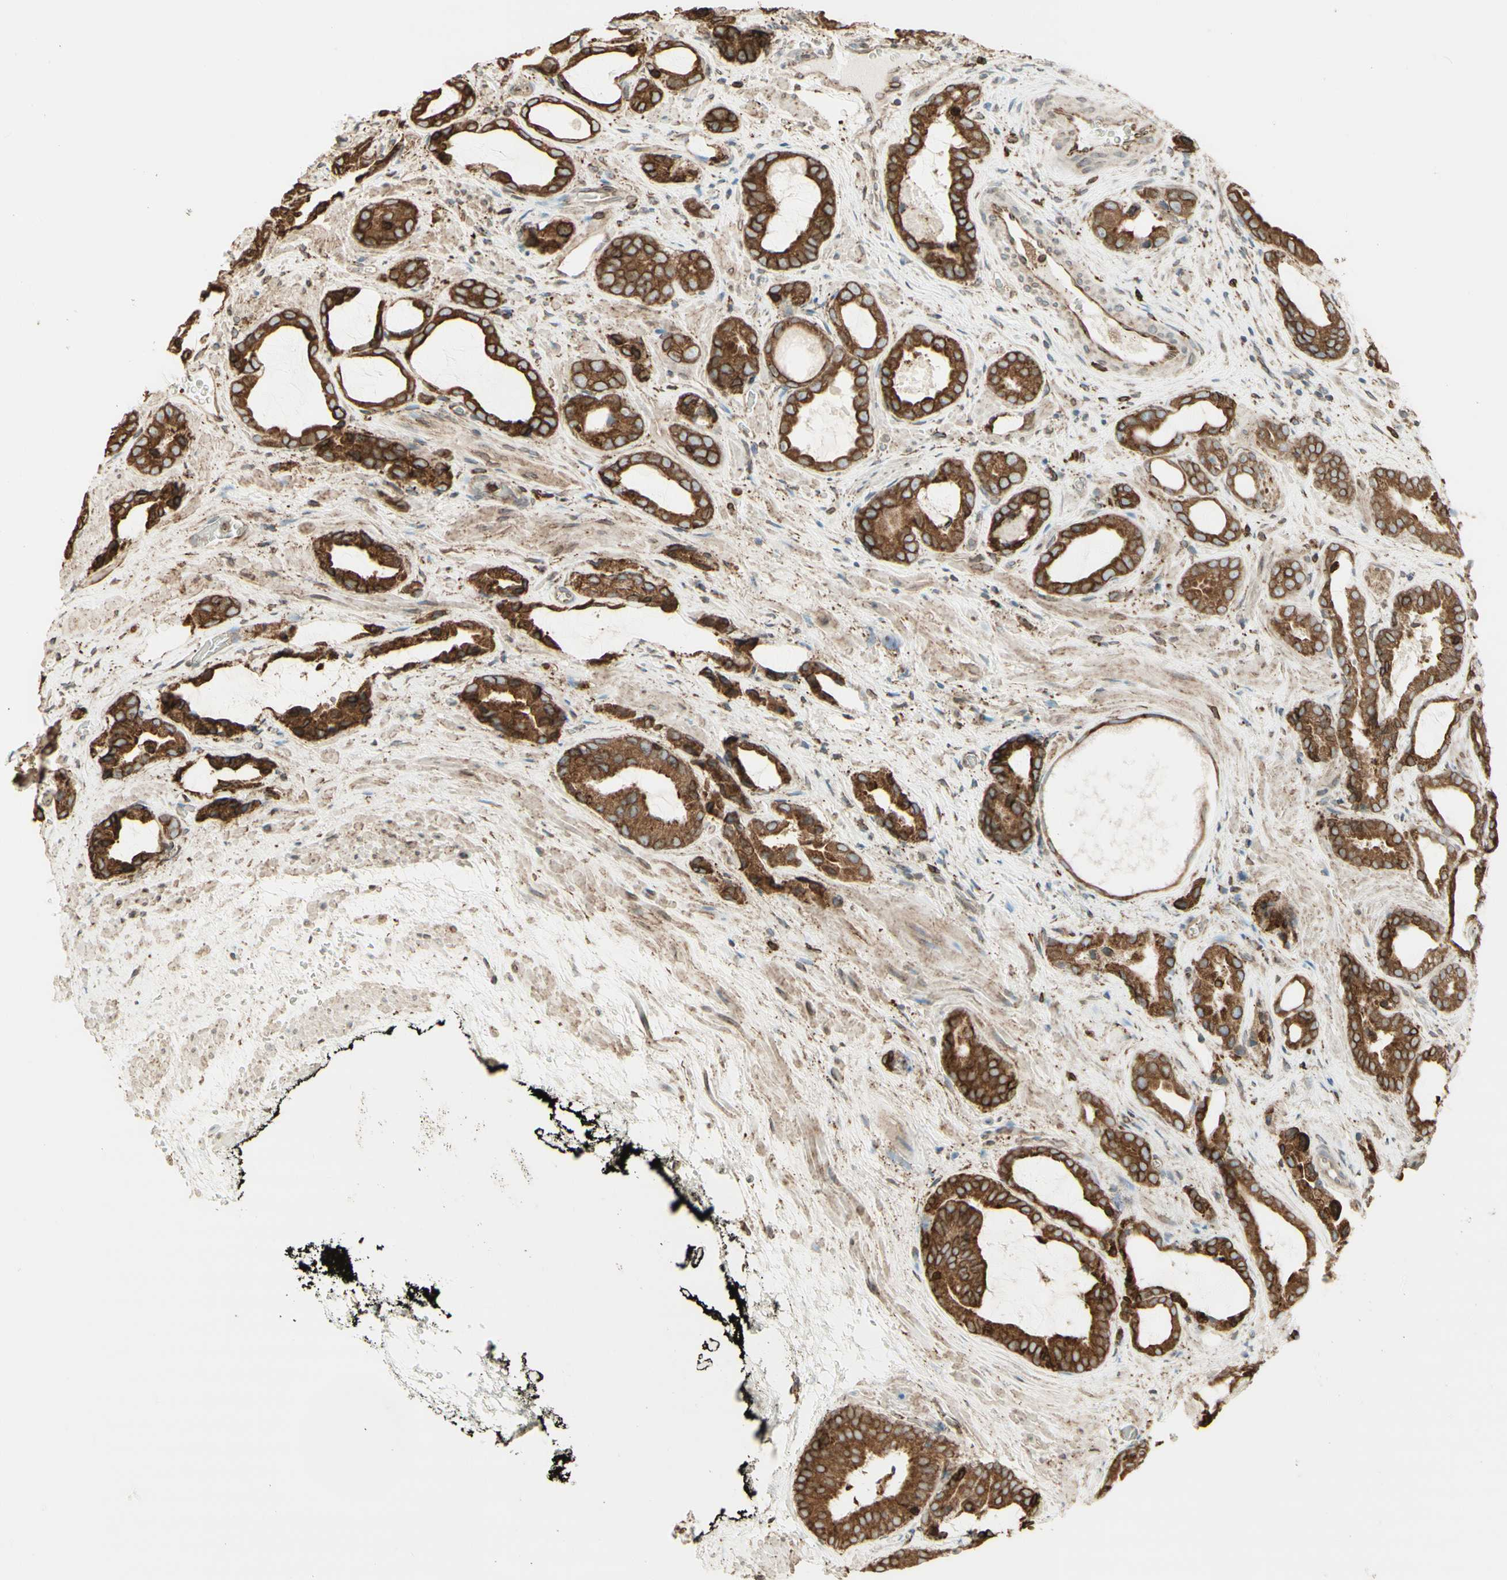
{"staining": {"intensity": "moderate", "quantity": ">75%", "location": "cytoplasmic/membranous"}, "tissue": "prostate cancer", "cell_type": "Tumor cells", "image_type": "cancer", "snomed": [{"axis": "morphology", "description": "Adenocarcinoma, Low grade"}, {"axis": "topography", "description": "Prostate"}], "caption": "Protein expression by immunohistochemistry exhibits moderate cytoplasmic/membranous expression in about >75% of tumor cells in adenocarcinoma (low-grade) (prostate). (DAB IHC, brown staining for protein, blue staining for nuclei).", "gene": "CANX", "patient": {"sex": "male", "age": 60}}